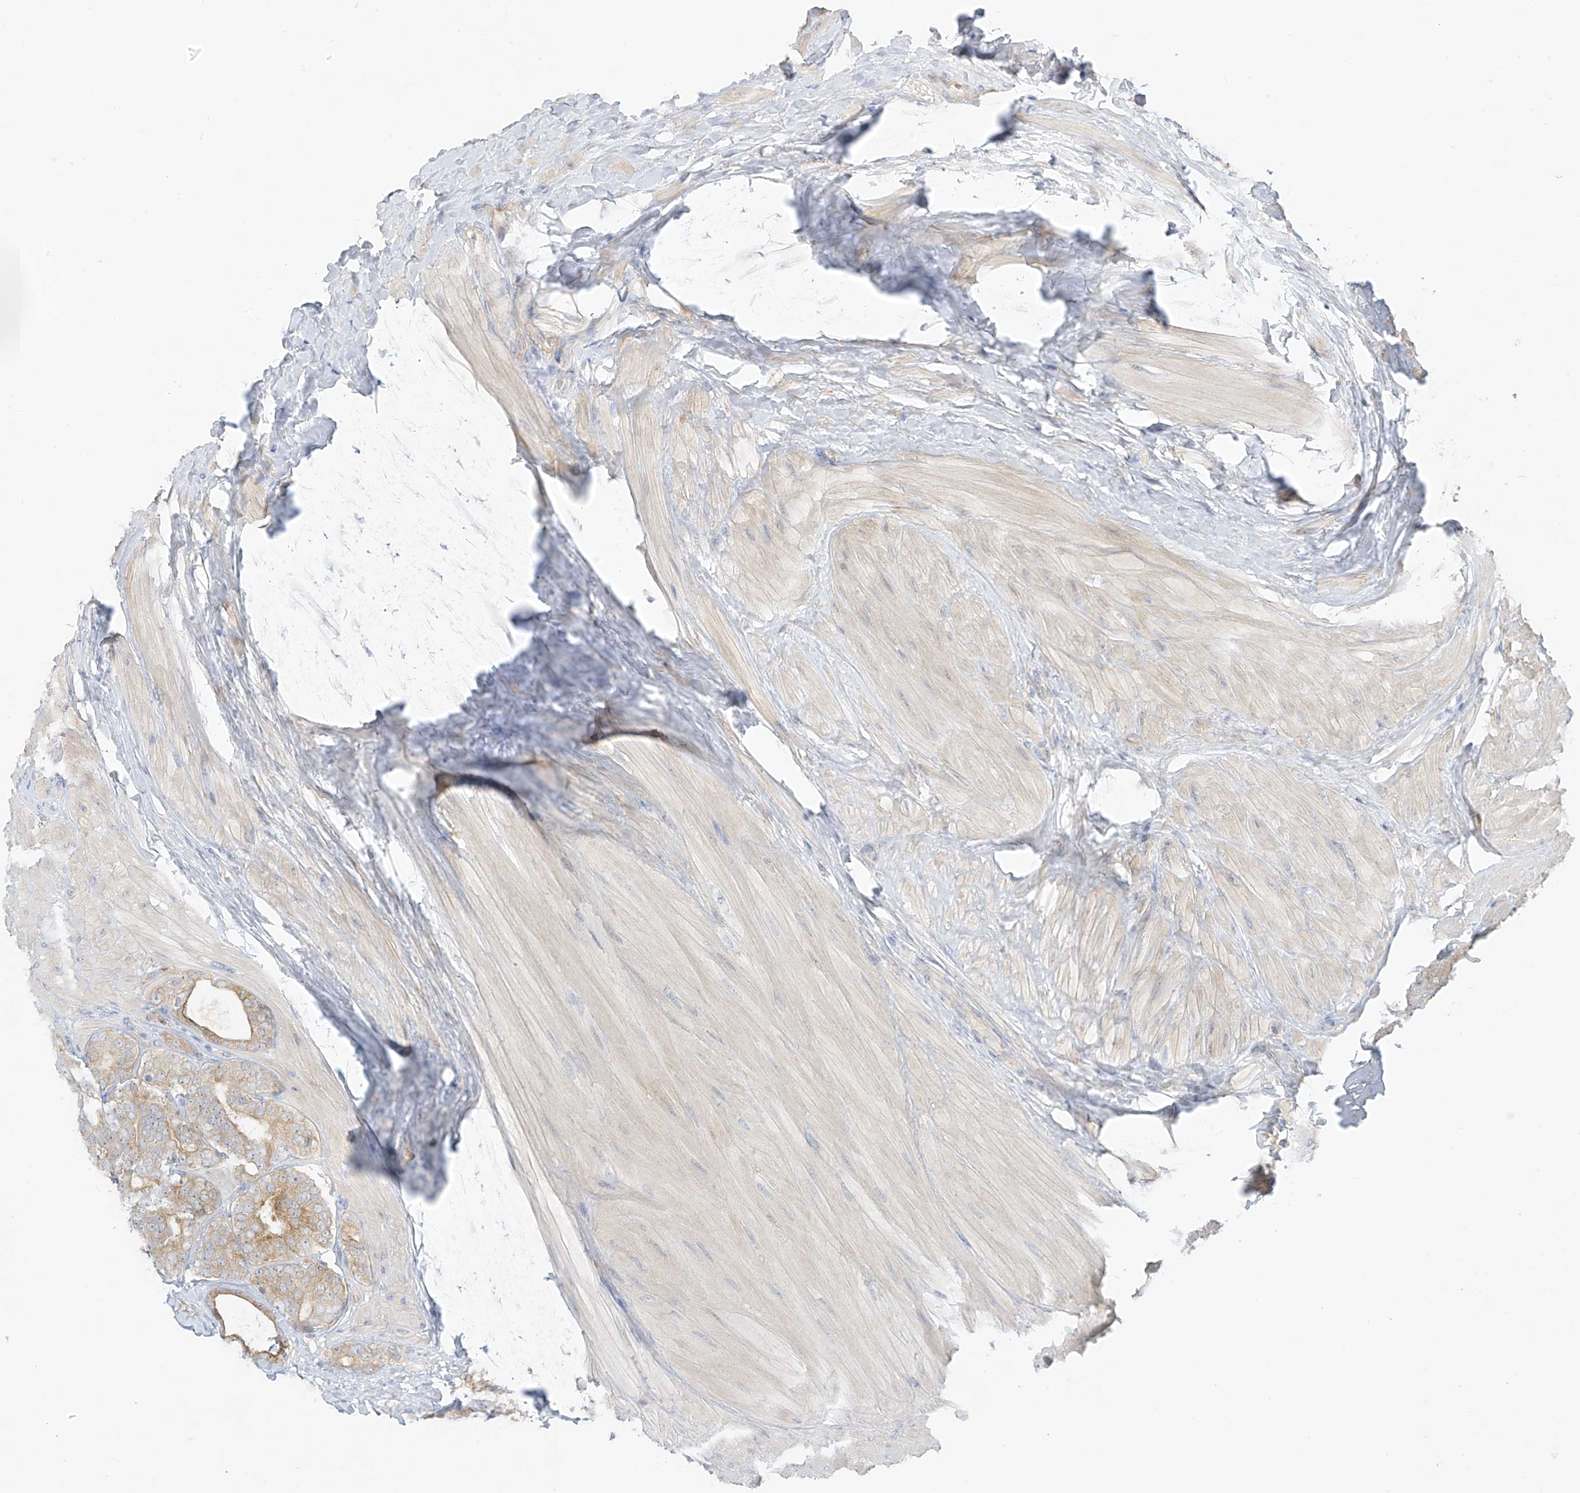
{"staining": {"intensity": "moderate", "quantity": "<25%", "location": "cytoplasmic/membranous"}, "tissue": "prostate cancer", "cell_type": "Tumor cells", "image_type": "cancer", "snomed": [{"axis": "morphology", "description": "Adenocarcinoma, High grade"}, {"axis": "topography", "description": "Prostate"}], "caption": "A histopathology image showing moderate cytoplasmic/membranous positivity in approximately <25% of tumor cells in high-grade adenocarcinoma (prostate), as visualized by brown immunohistochemical staining.", "gene": "EIPR1", "patient": {"sex": "male", "age": 56}}